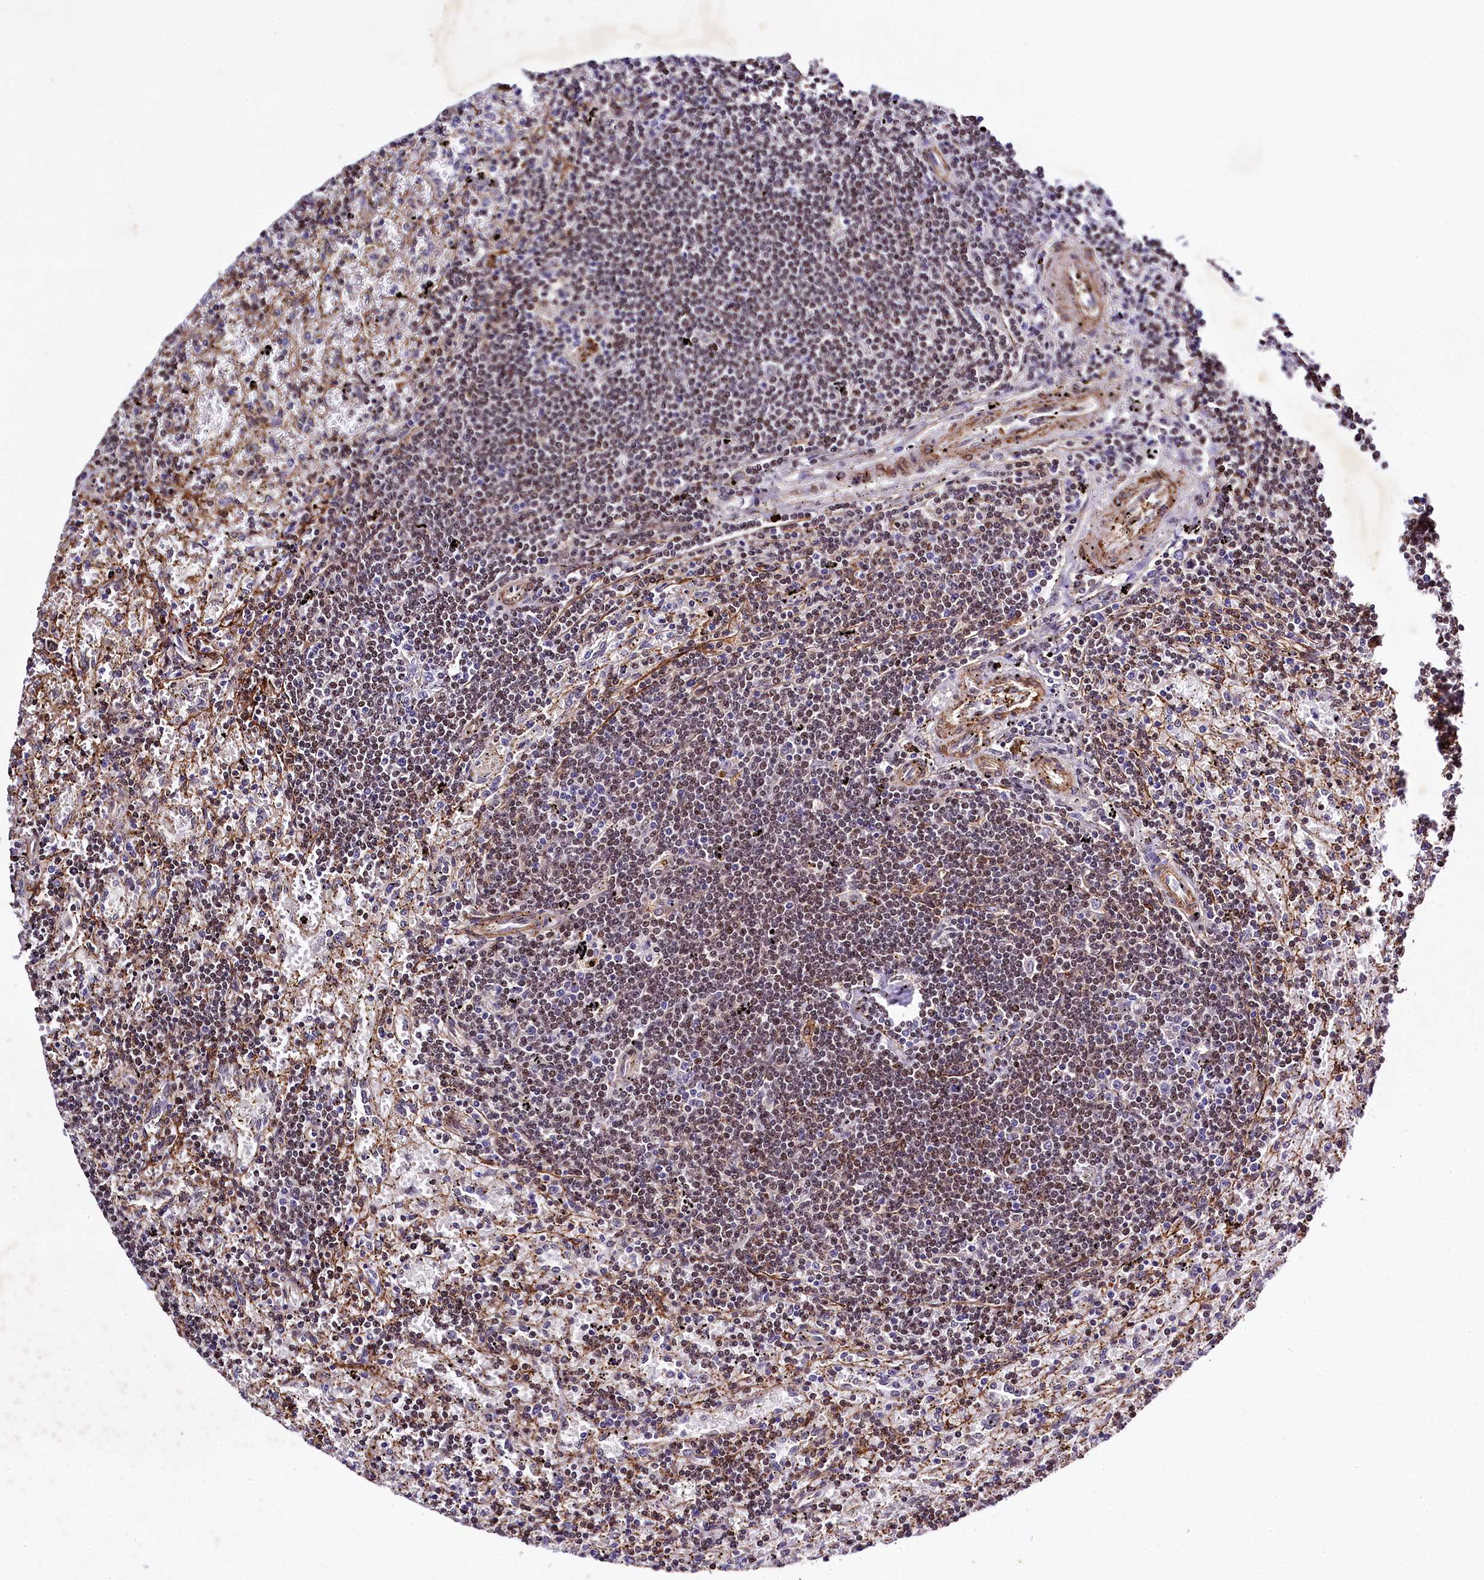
{"staining": {"intensity": "moderate", "quantity": ">75%", "location": "nuclear"}, "tissue": "lymphoma", "cell_type": "Tumor cells", "image_type": "cancer", "snomed": [{"axis": "morphology", "description": "Malignant lymphoma, non-Hodgkin's type, Low grade"}, {"axis": "topography", "description": "Spleen"}], "caption": "Lymphoma tissue shows moderate nuclear staining in about >75% of tumor cells", "gene": "SAMD10", "patient": {"sex": "male", "age": 76}}